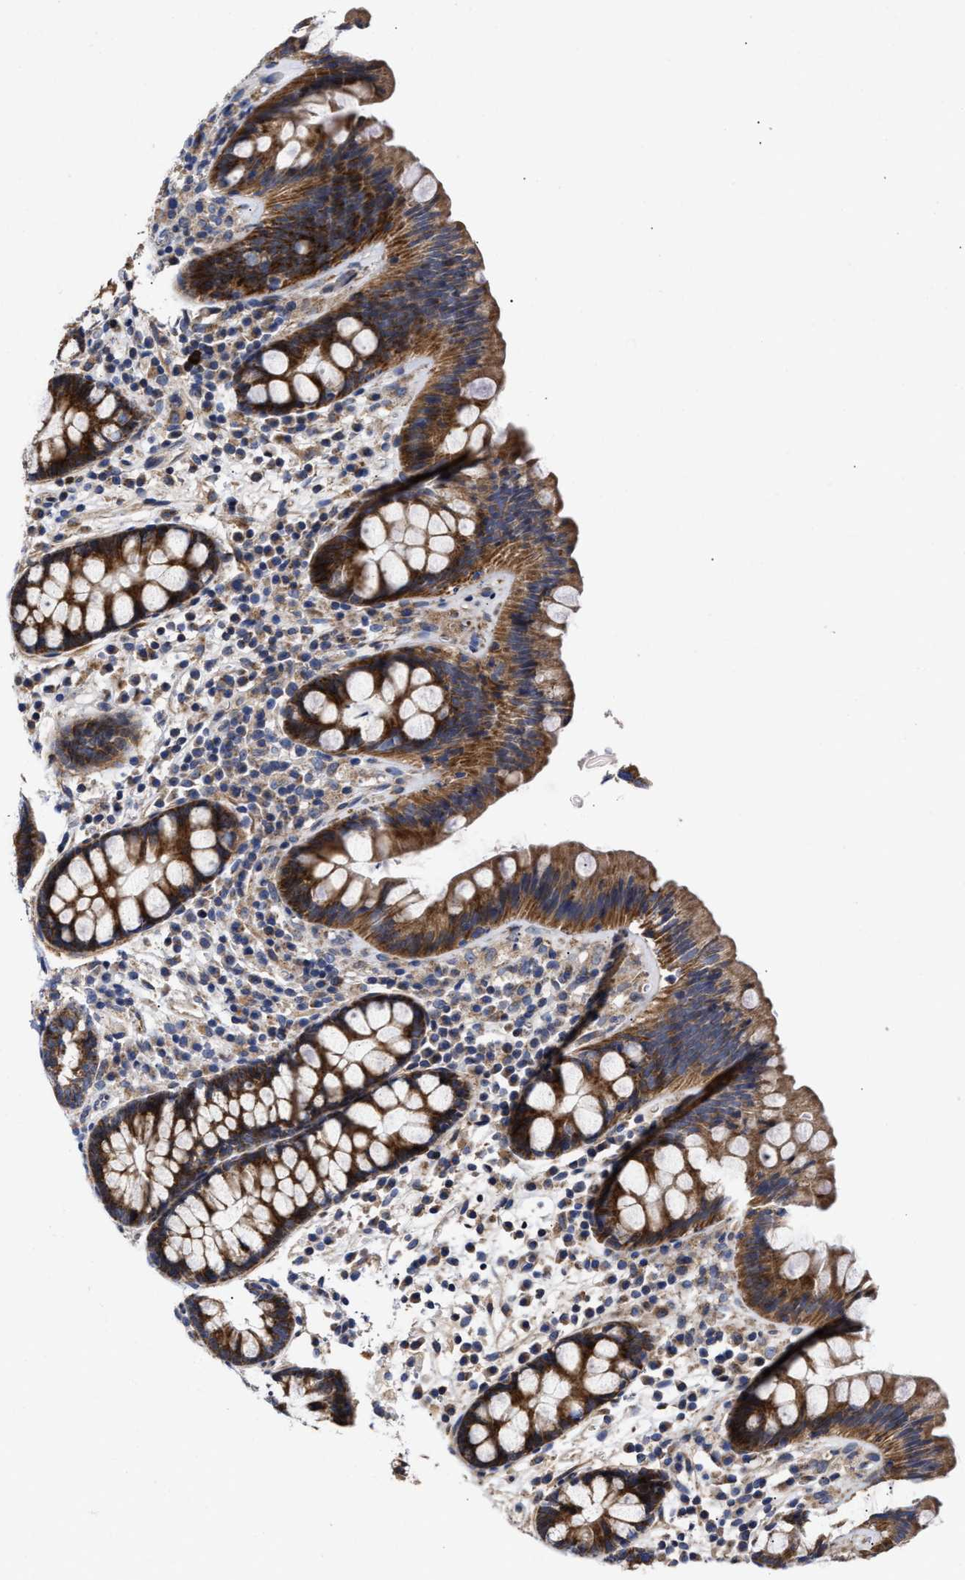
{"staining": {"intensity": "negative", "quantity": "none", "location": "none"}, "tissue": "colon", "cell_type": "Endothelial cells", "image_type": "normal", "snomed": [{"axis": "morphology", "description": "Normal tissue, NOS"}, {"axis": "topography", "description": "Colon"}], "caption": "Immunohistochemistry (IHC) of unremarkable colon reveals no positivity in endothelial cells.", "gene": "MALSU1", "patient": {"sex": "female", "age": 80}}